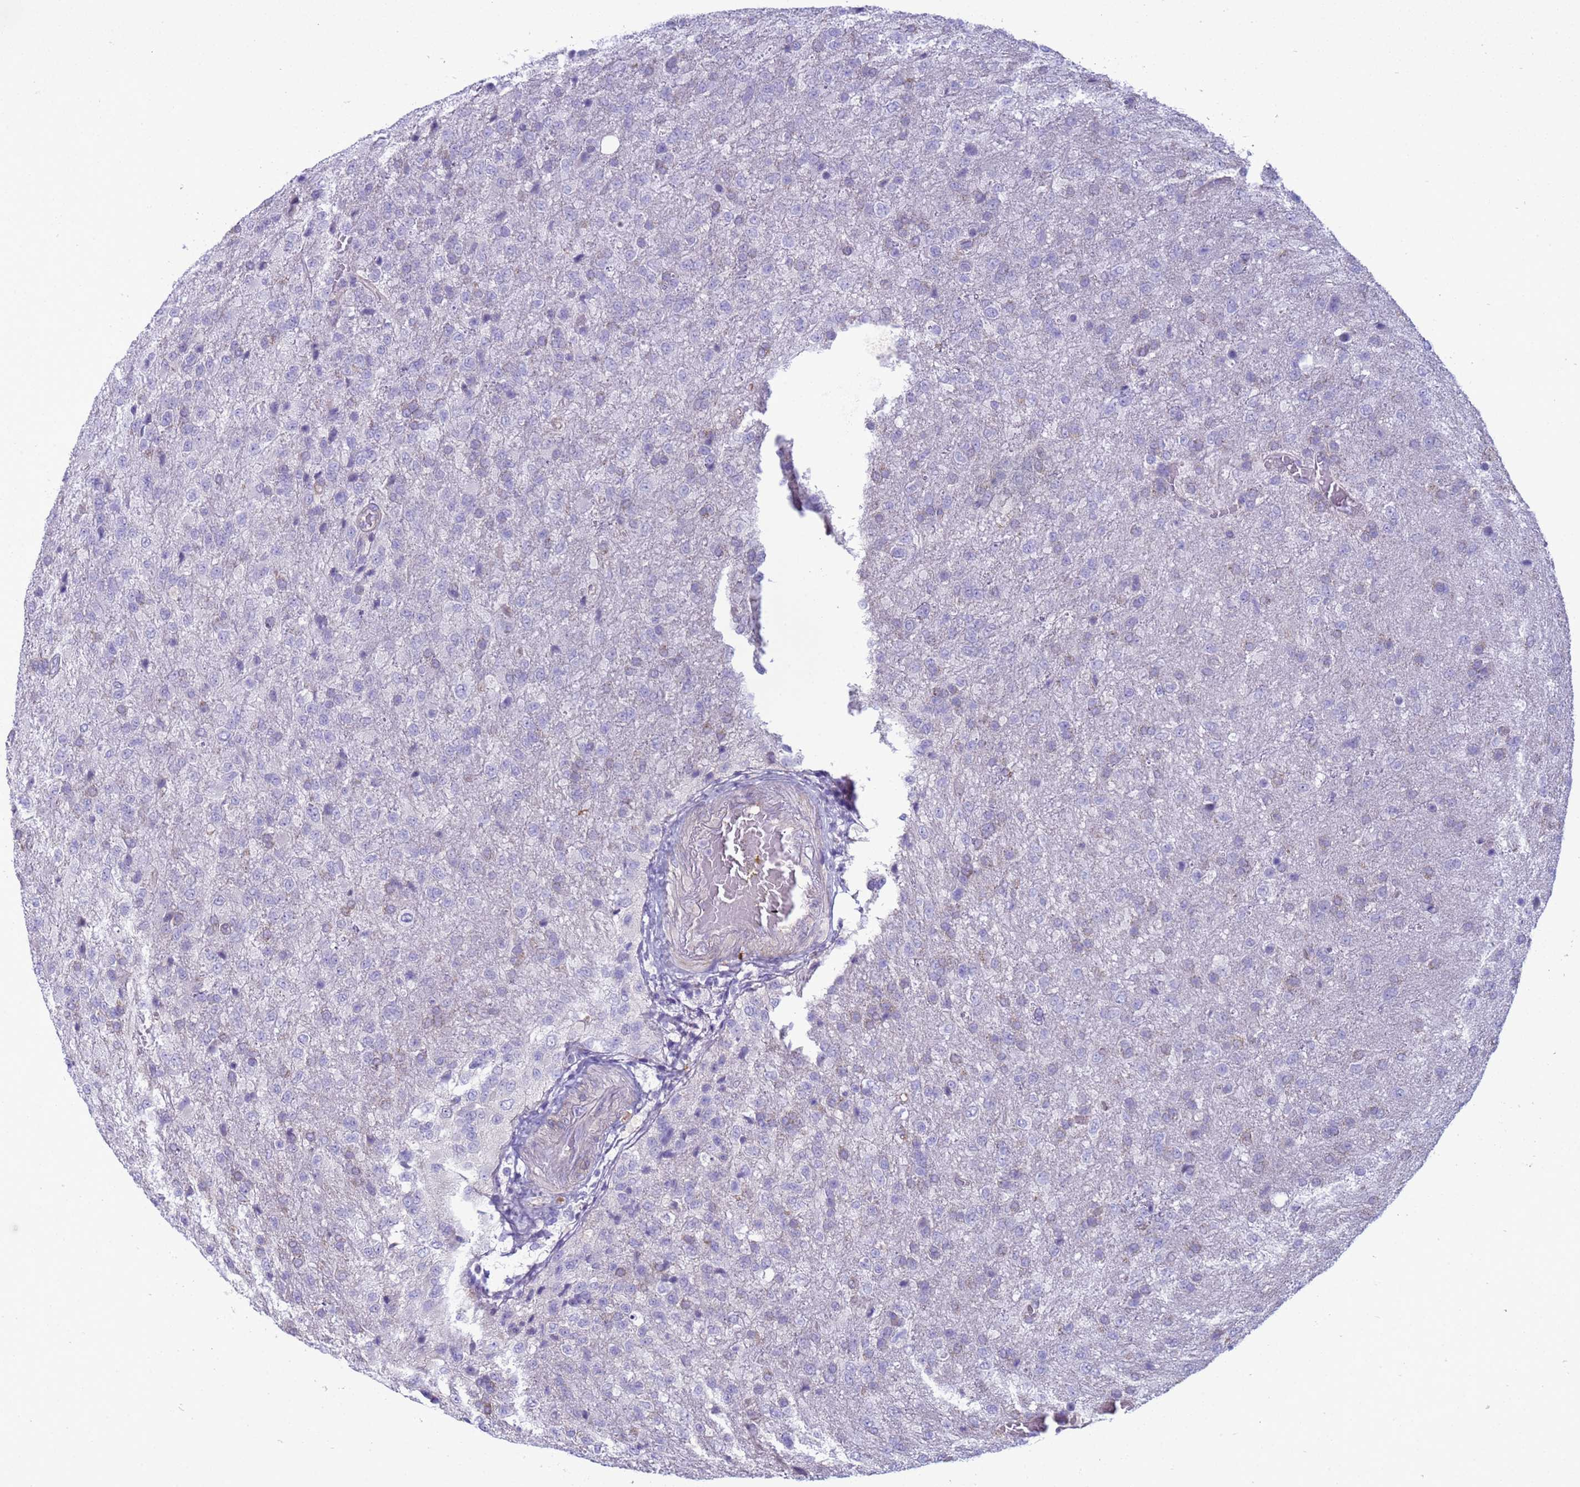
{"staining": {"intensity": "negative", "quantity": "none", "location": "none"}, "tissue": "glioma", "cell_type": "Tumor cells", "image_type": "cancer", "snomed": [{"axis": "morphology", "description": "Glioma, malignant, High grade"}, {"axis": "topography", "description": "Brain"}], "caption": "Immunohistochemistry of malignant high-grade glioma reveals no positivity in tumor cells. (DAB immunohistochemistry visualized using brightfield microscopy, high magnification).", "gene": "ITGB4", "patient": {"sex": "female", "age": 74}}